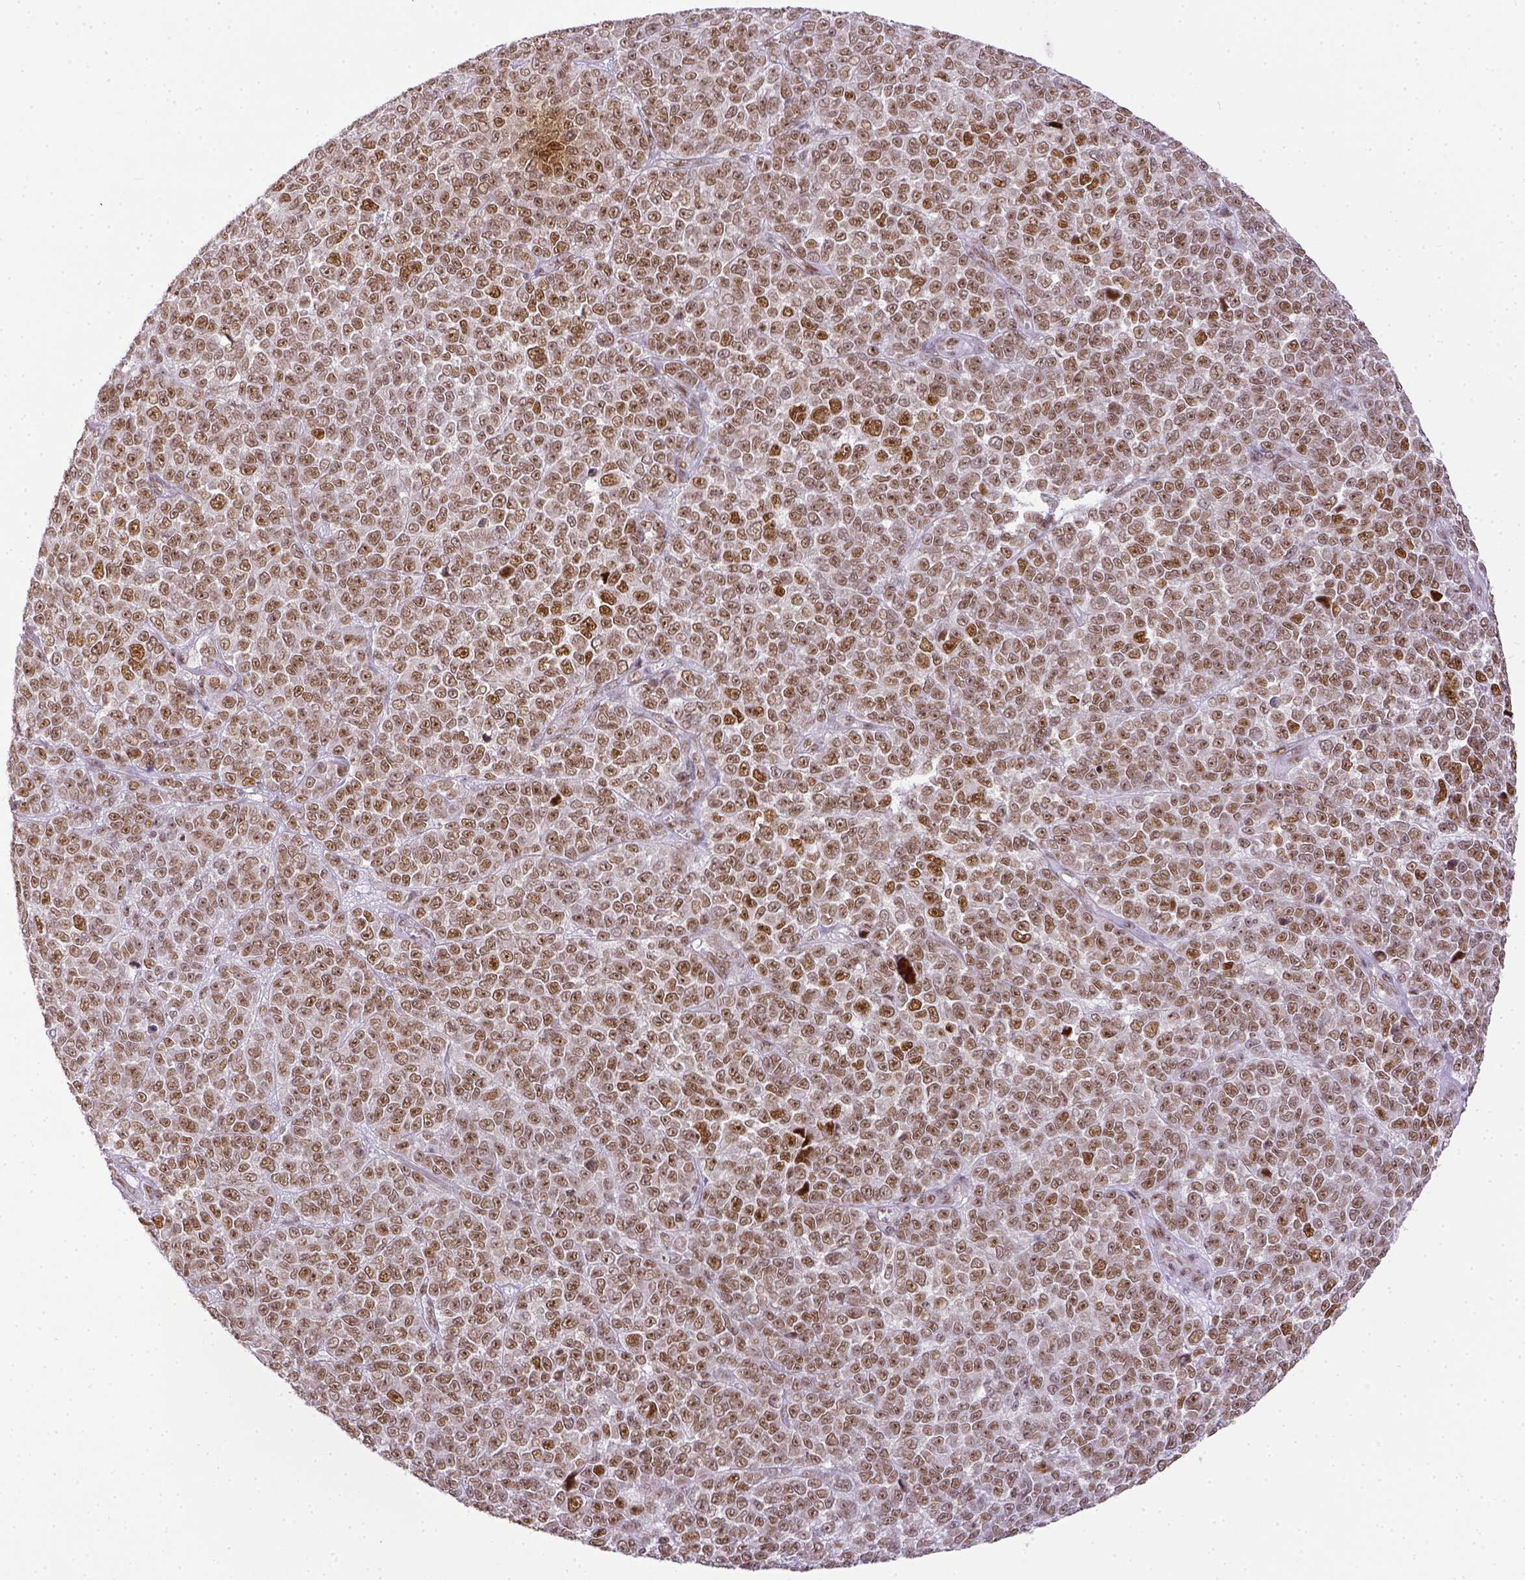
{"staining": {"intensity": "moderate", "quantity": ">75%", "location": "nuclear"}, "tissue": "melanoma", "cell_type": "Tumor cells", "image_type": "cancer", "snomed": [{"axis": "morphology", "description": "Malignant melanoma, NOS"}, {"axis": "topography", "description": "Skin"}], "caption": "Moderate nuclear expression is identified in about >75% of tumor cells in melanoma. The staining was performed using DAB, with brown indicating positive protein expression. Nuclei are stained blue with hematoxylin.", "gene": "ERCC1", "patient": {"sex": "female", "age": 95}}